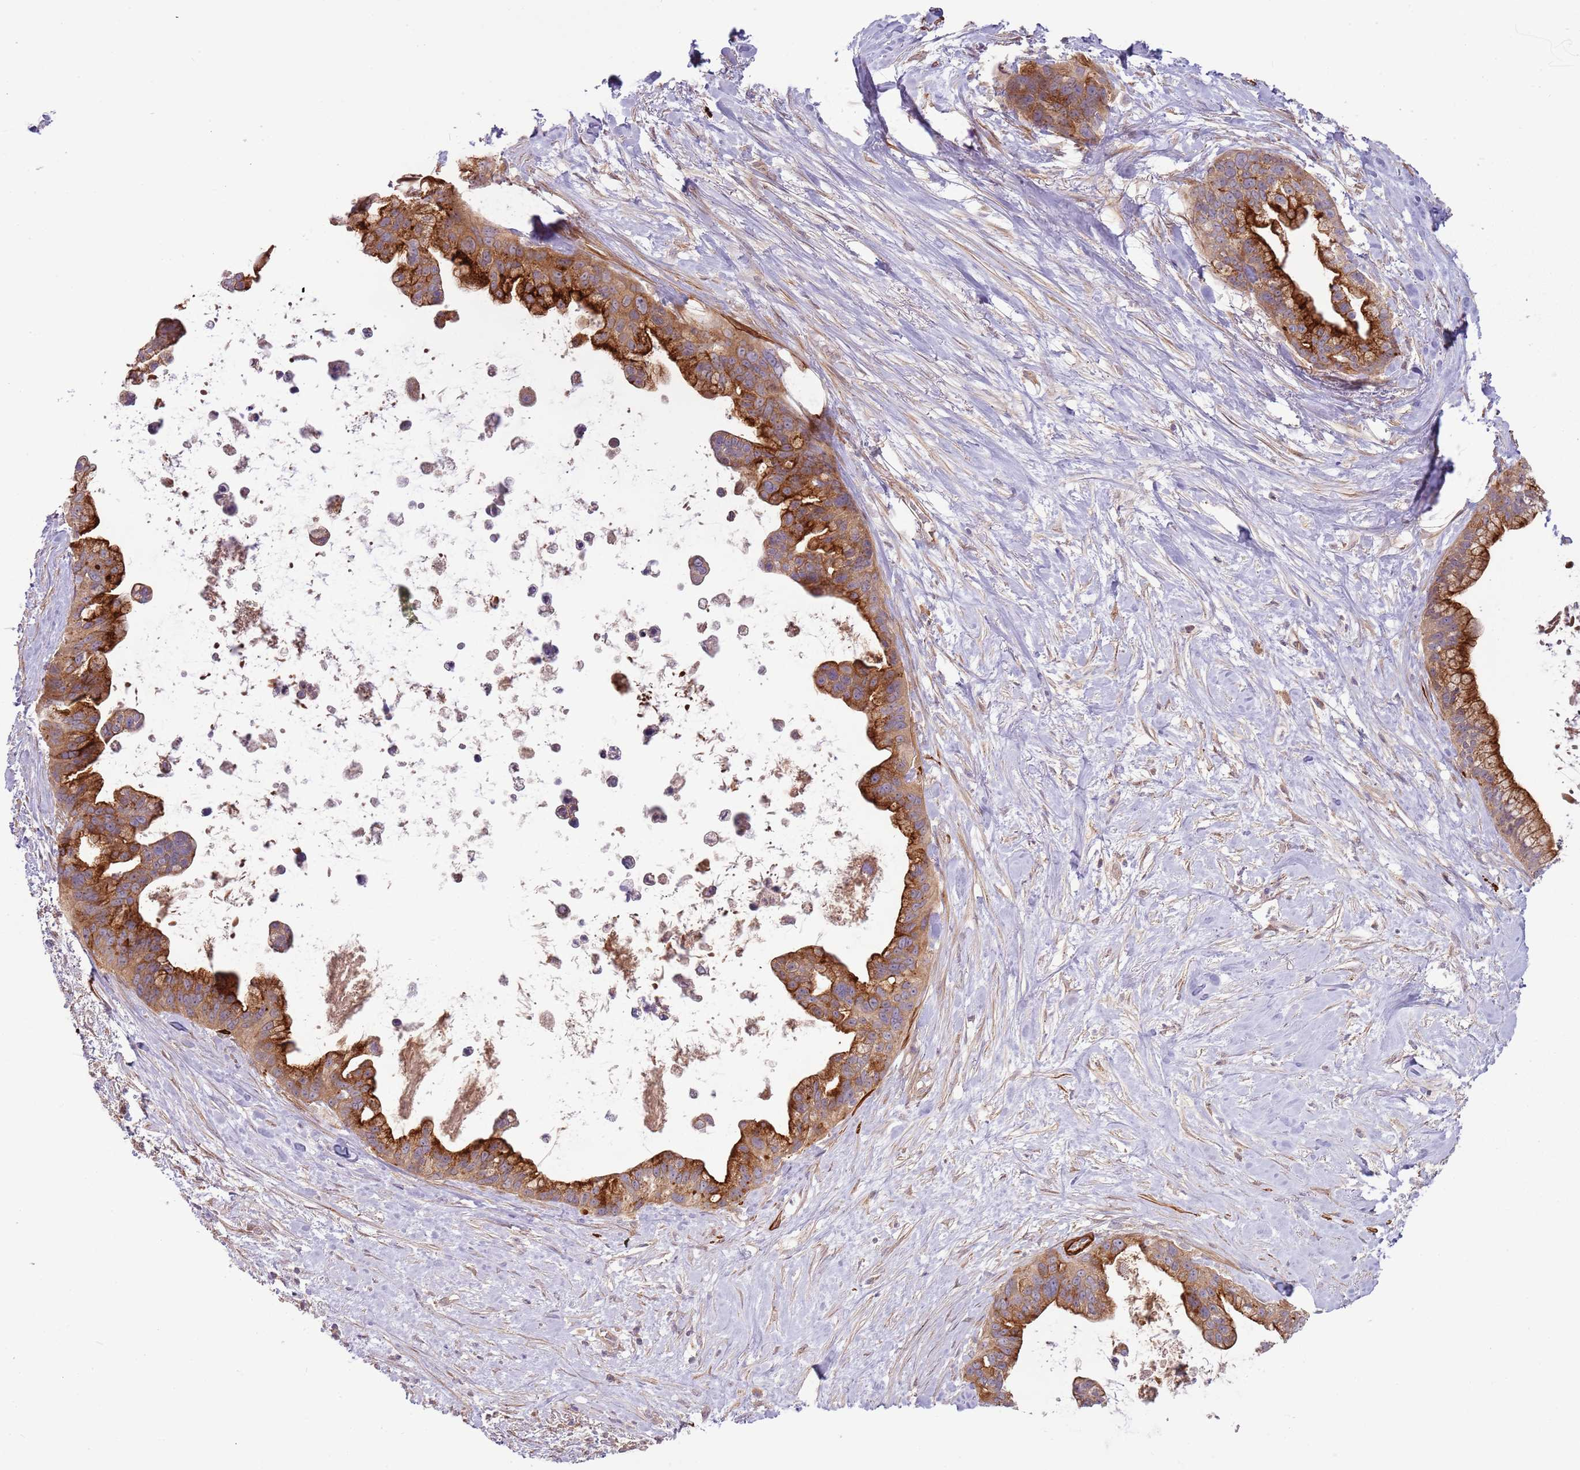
{"staining": {"intensity": "strong", "quantity": ">75%", "location": "cytoplasmic/membranous"}, "tissue": "pancreatic cancer", "cell_type": "Tumor cells", "image_type": "cancer", "snomed": [{"axis": "morphology", "description": "Adenocarcinoma, NOS"}, {"axis": "topography", "description": "Pancreas"}], "caption": "Protein expression analysis of human adenocarcinoma (pancreatic) reveals strong cytoplasmic/membranous staining in approximately >75% of tumor cells.", "gene": "RNF128", "patient": {"sex": "female", "age": 83}}